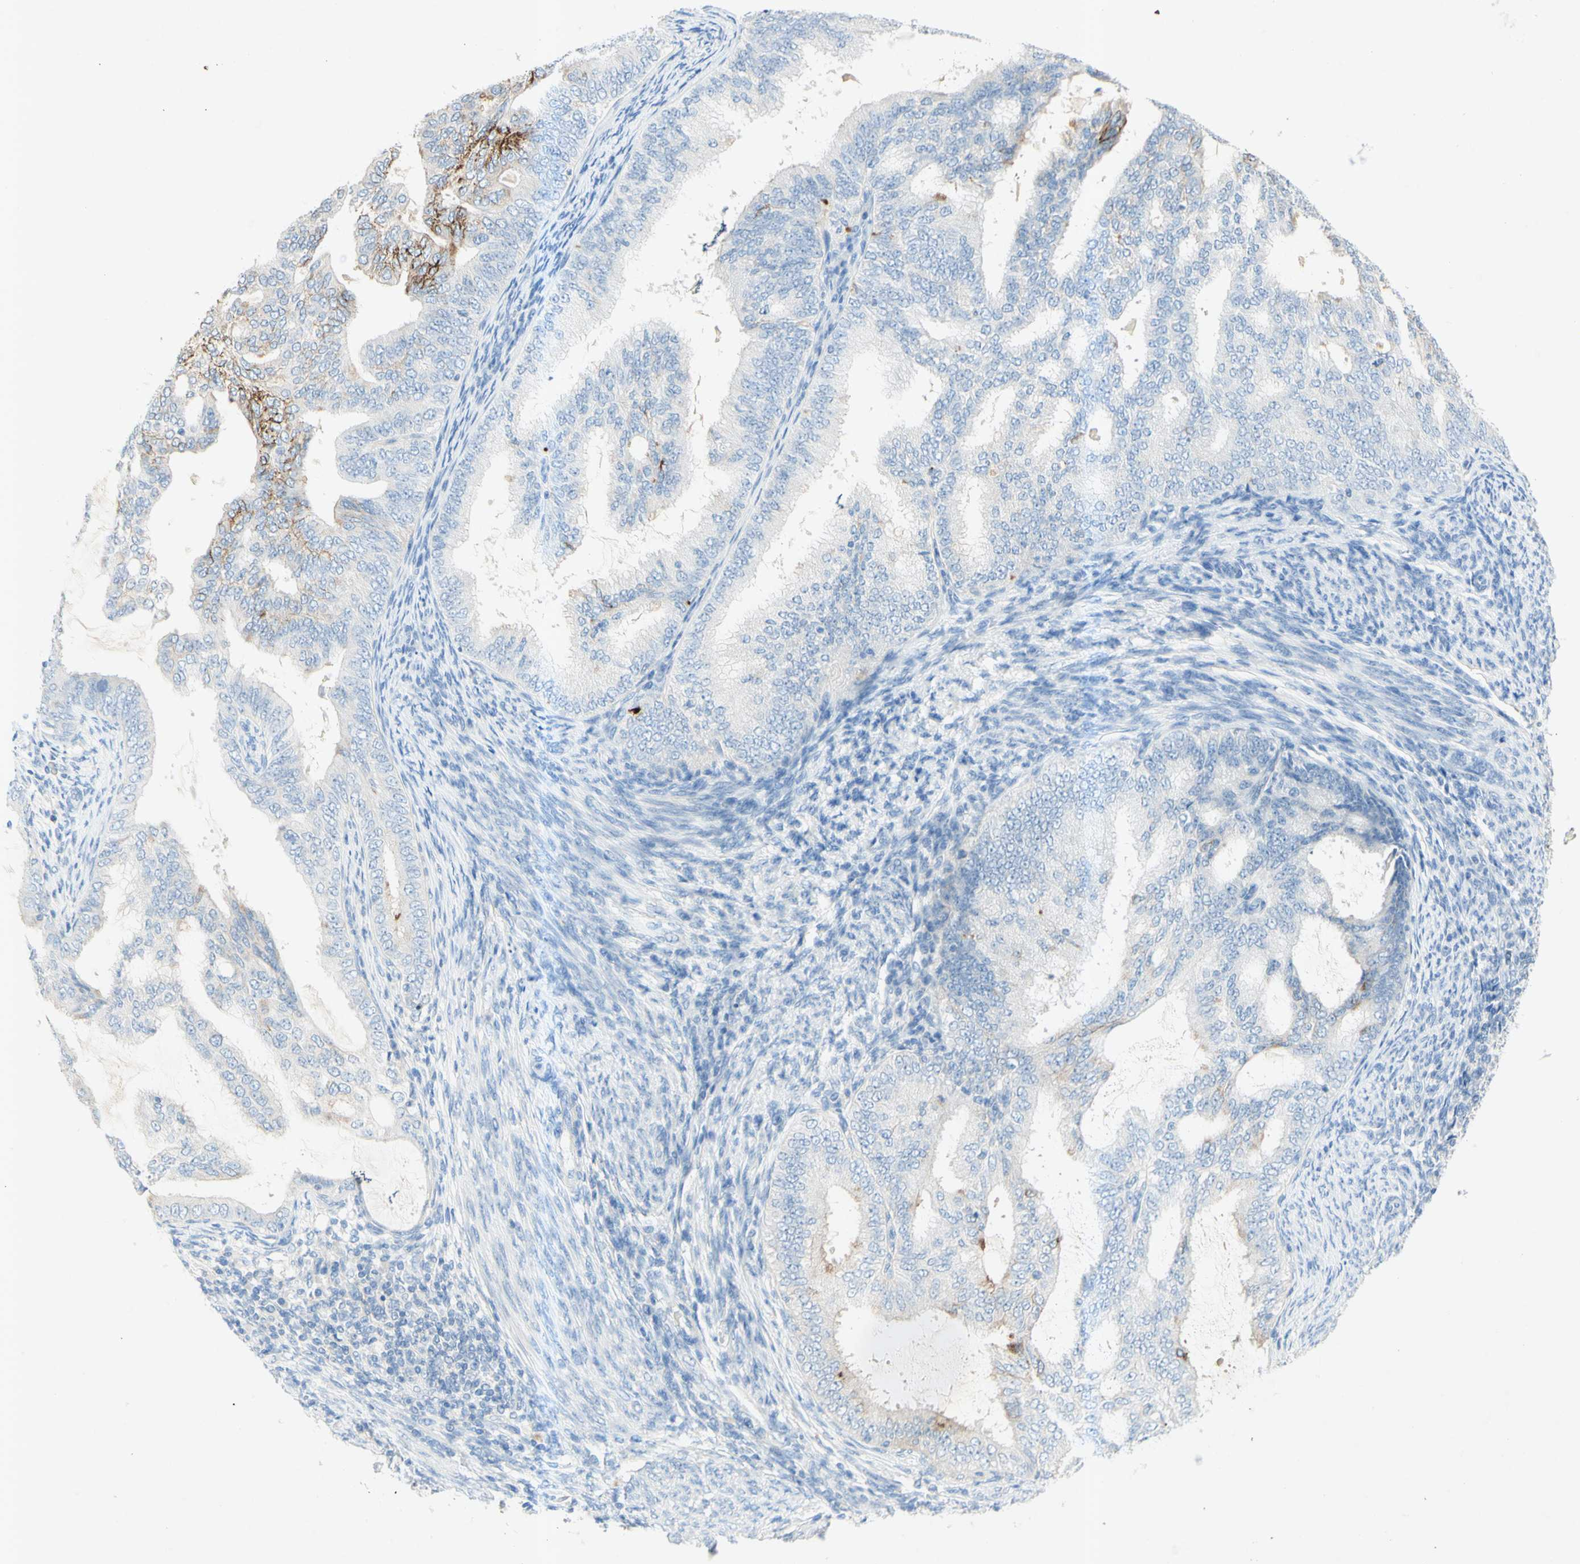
{"staining": {"intensity": "moderate", "quantity": "<25%", "location": "cytoplasmic/membranous"}, "tissue": "endometrial cancer", "cell_type": "Tumor cells", "image_type": "cancer", "snomed": [{"axis": "morphology", "description": "Adenocarcinoma, NOS"}, {"axis": "topography", "description": "Endometrium"}], "caption": "Endometrial cancer (adenocarcinoma) stained with IHC displays moderate cytoplasmic/membranous positivity in approximately <25% of tumor cells.", "gene": "GDF15", "patient": {"sex": "female", "age": 58}}